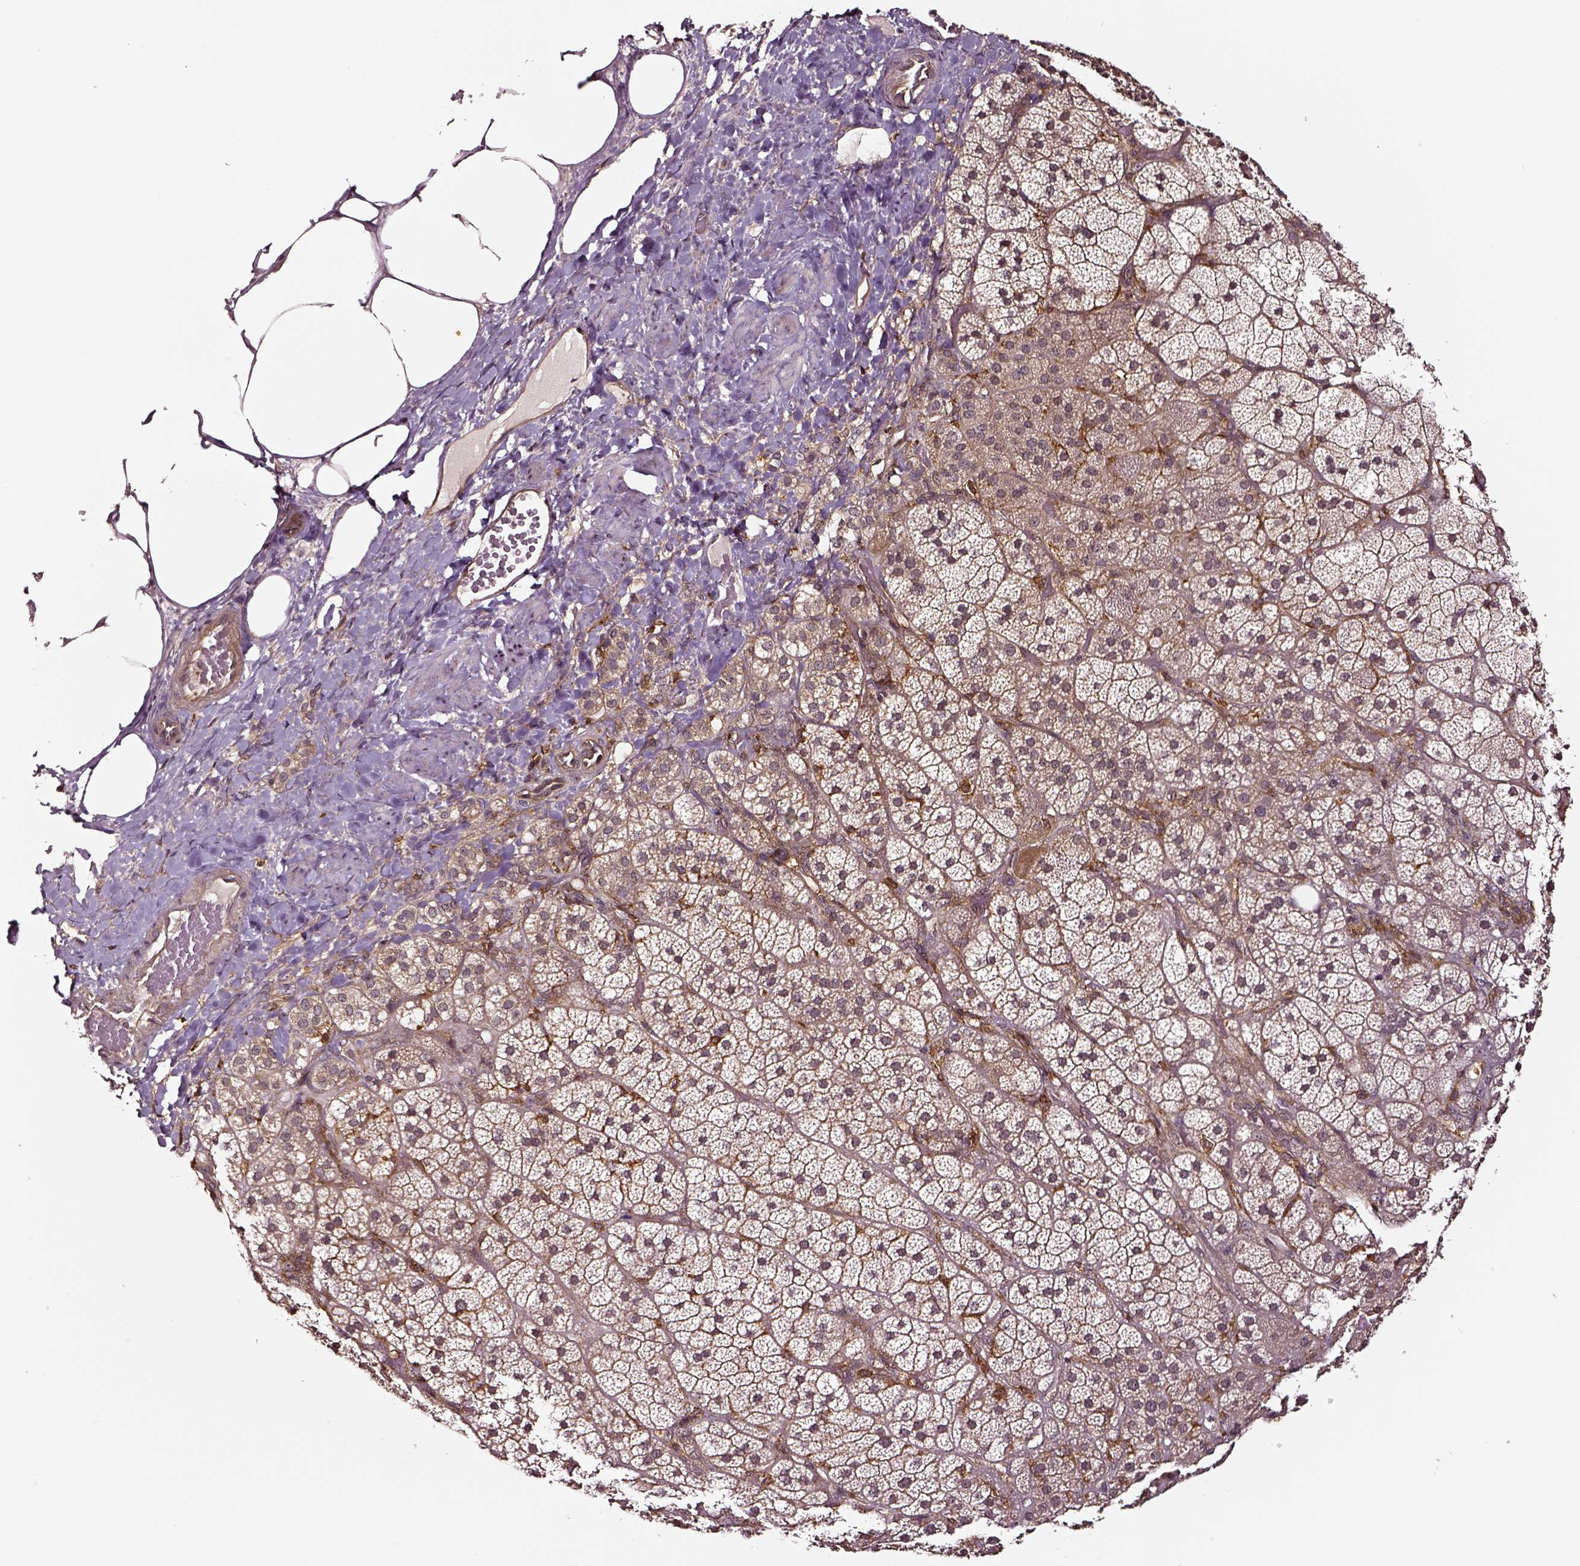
{"staining": {"intensity": "moderate", "quantity": ">75%", "location": "cytoplasmic/membranous"}, "tissue": "adrenal gland", "cell_type": "Glandular cells", "image_type": "normal", "snomed": [{"axis": "morphology", "description": "Normal tissue, NOS"}, {"axis": "topography", "description": "Adrenal gland"}], "caption": "A brown stain shows moderate cytoplasmic/membranous staining of a protein in glandular cells of normal adrenal gland.", "gene": "RASSF5", "patient": {"sex": "male", "age": 57}}